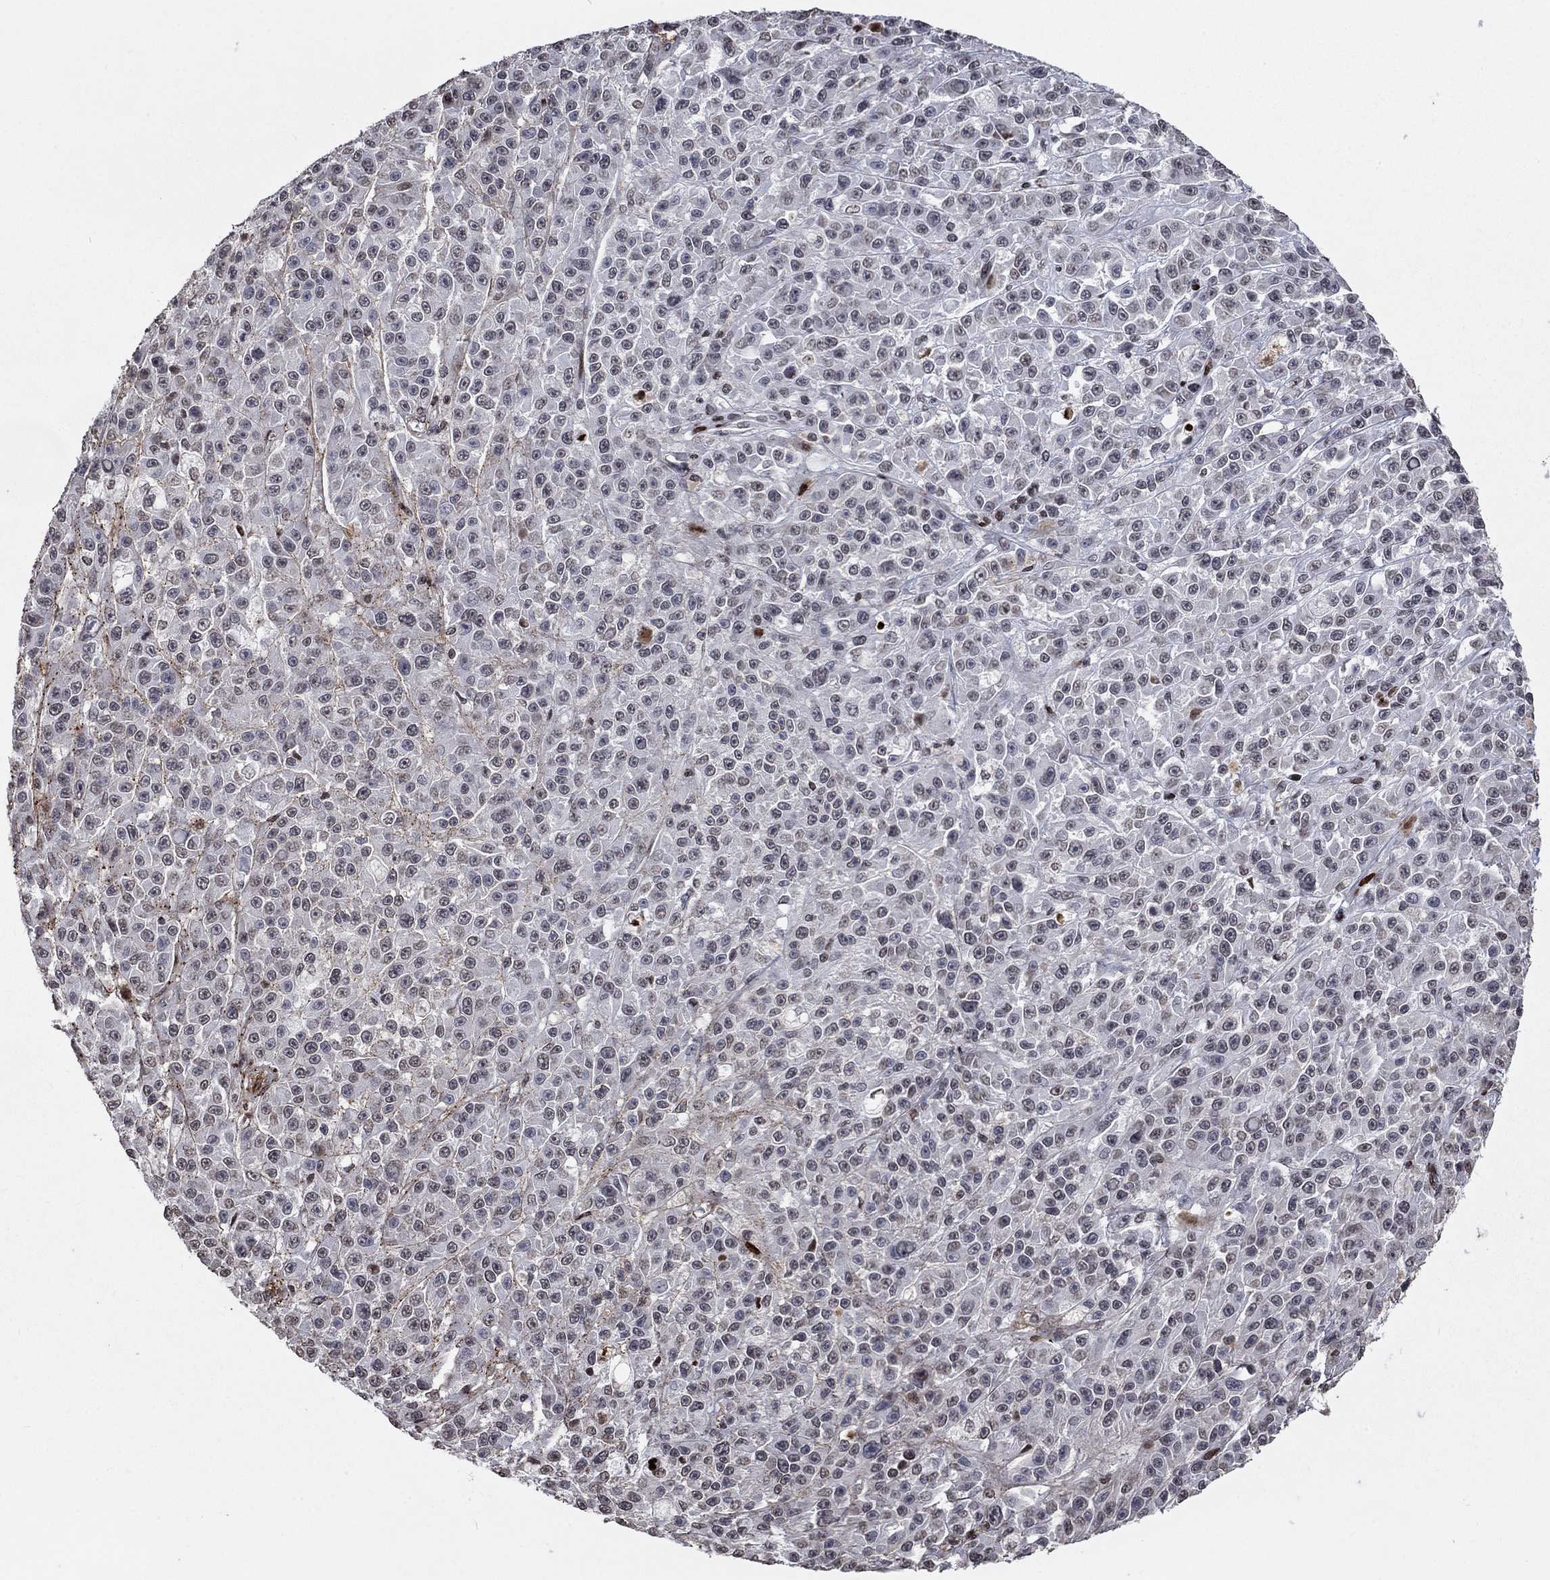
{"staining": {"intensity": "negative", "quantity": "none", "location": "none"}, "tissue": "melanoma", "cell_type": "Tumor cells", "image_type": "cancer", "snomed": [{"axis": "morphology", "description": "Malignant melanoma, NOS"}, {"axis": "topography", "description": "Skin"}], "caption": "Tumor cells show no significant protein positivity in melanoma.", "gene": "SRSF3", "patient": {"sex": "female", "age": 58}}